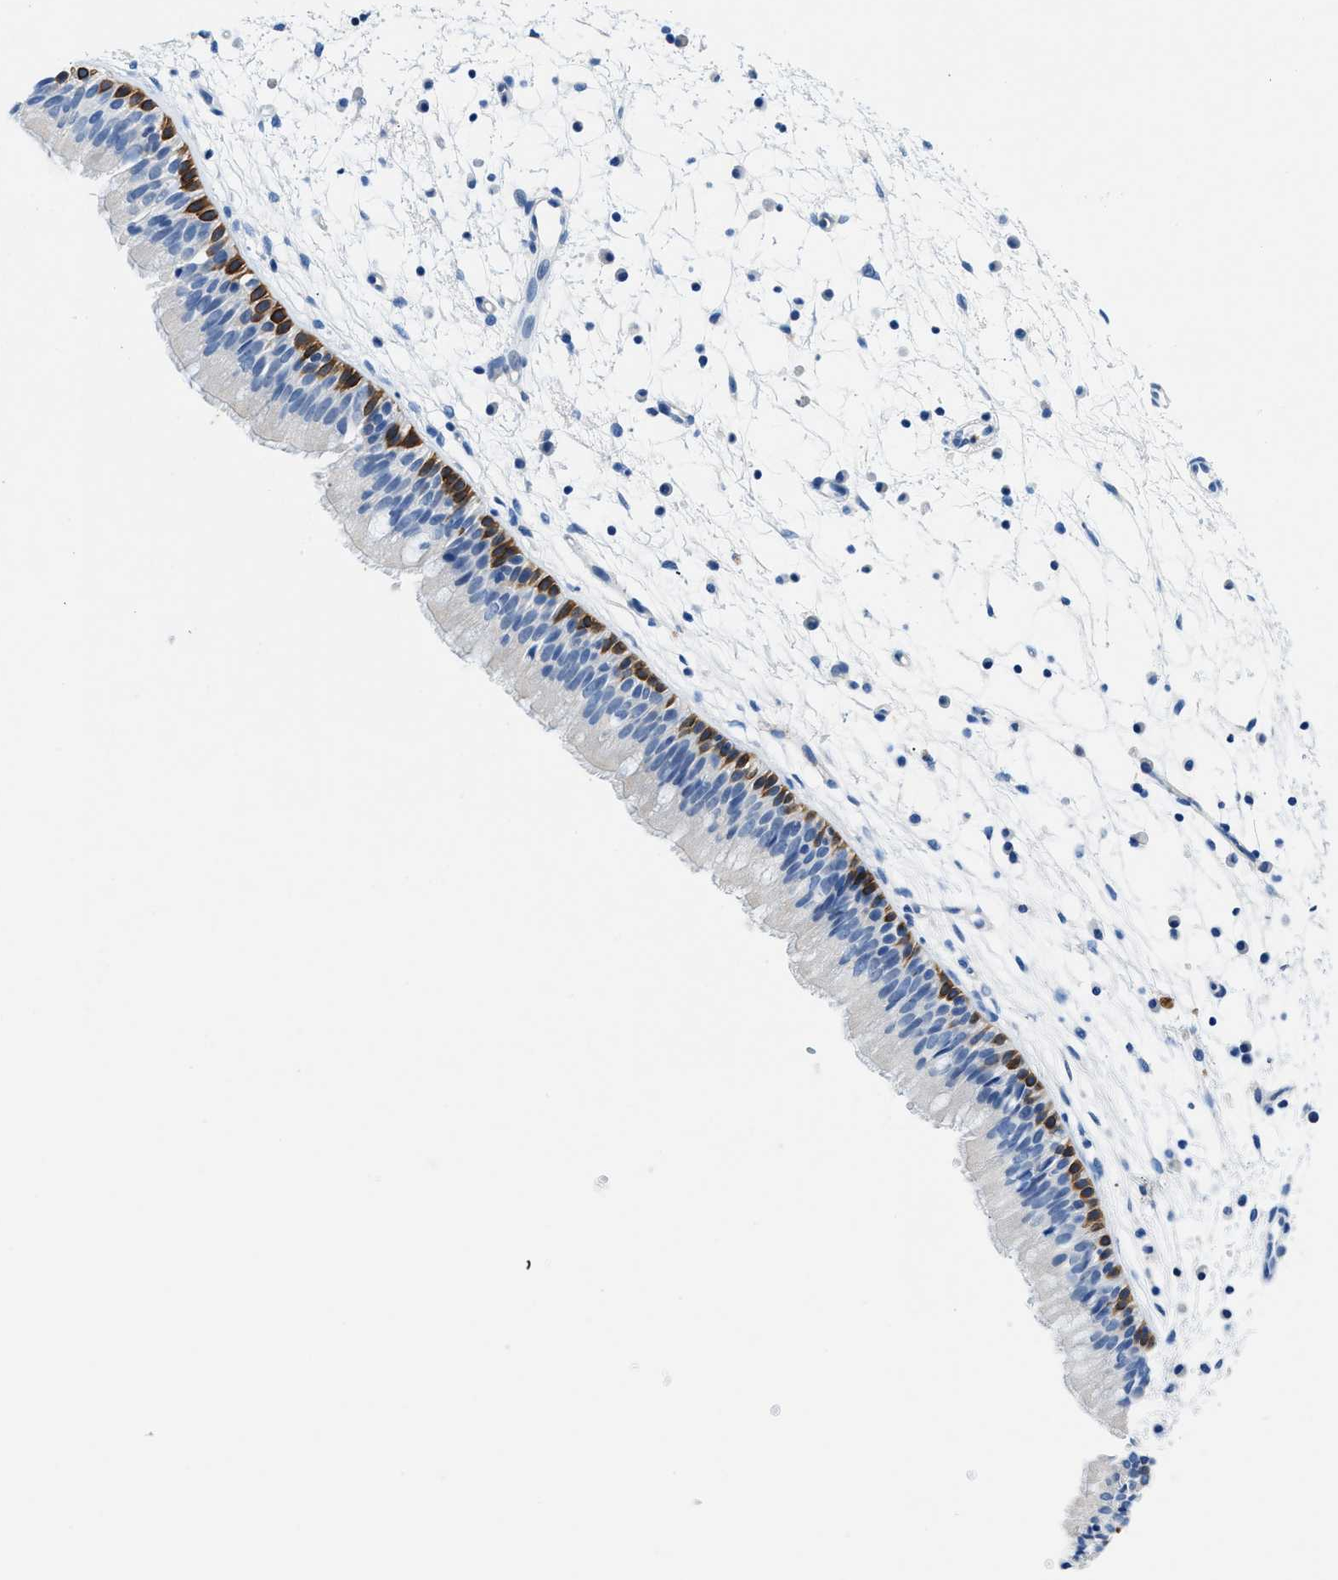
{"staining": {"intensity": "strong", "quantity": "<25%", "location": "cytoplasmic/membranous"}, "tissue": "nasopharynx", "cell_type": "Respiratory epithelial cells", "image_type": "normal", "snomed": [{"axis": "morphology", "description": "Normal tissue, NOS"}, {"axis": "topography", "description": "Nasopharynx"}], "caption": "The immunohistochemical stain labels strong cytoplasmic/membranous positivity in respiratory epithelial cells of benign nasopharynx.", "gene": "SLC10A6", "patient": {"sex": "male", "age": 21}}